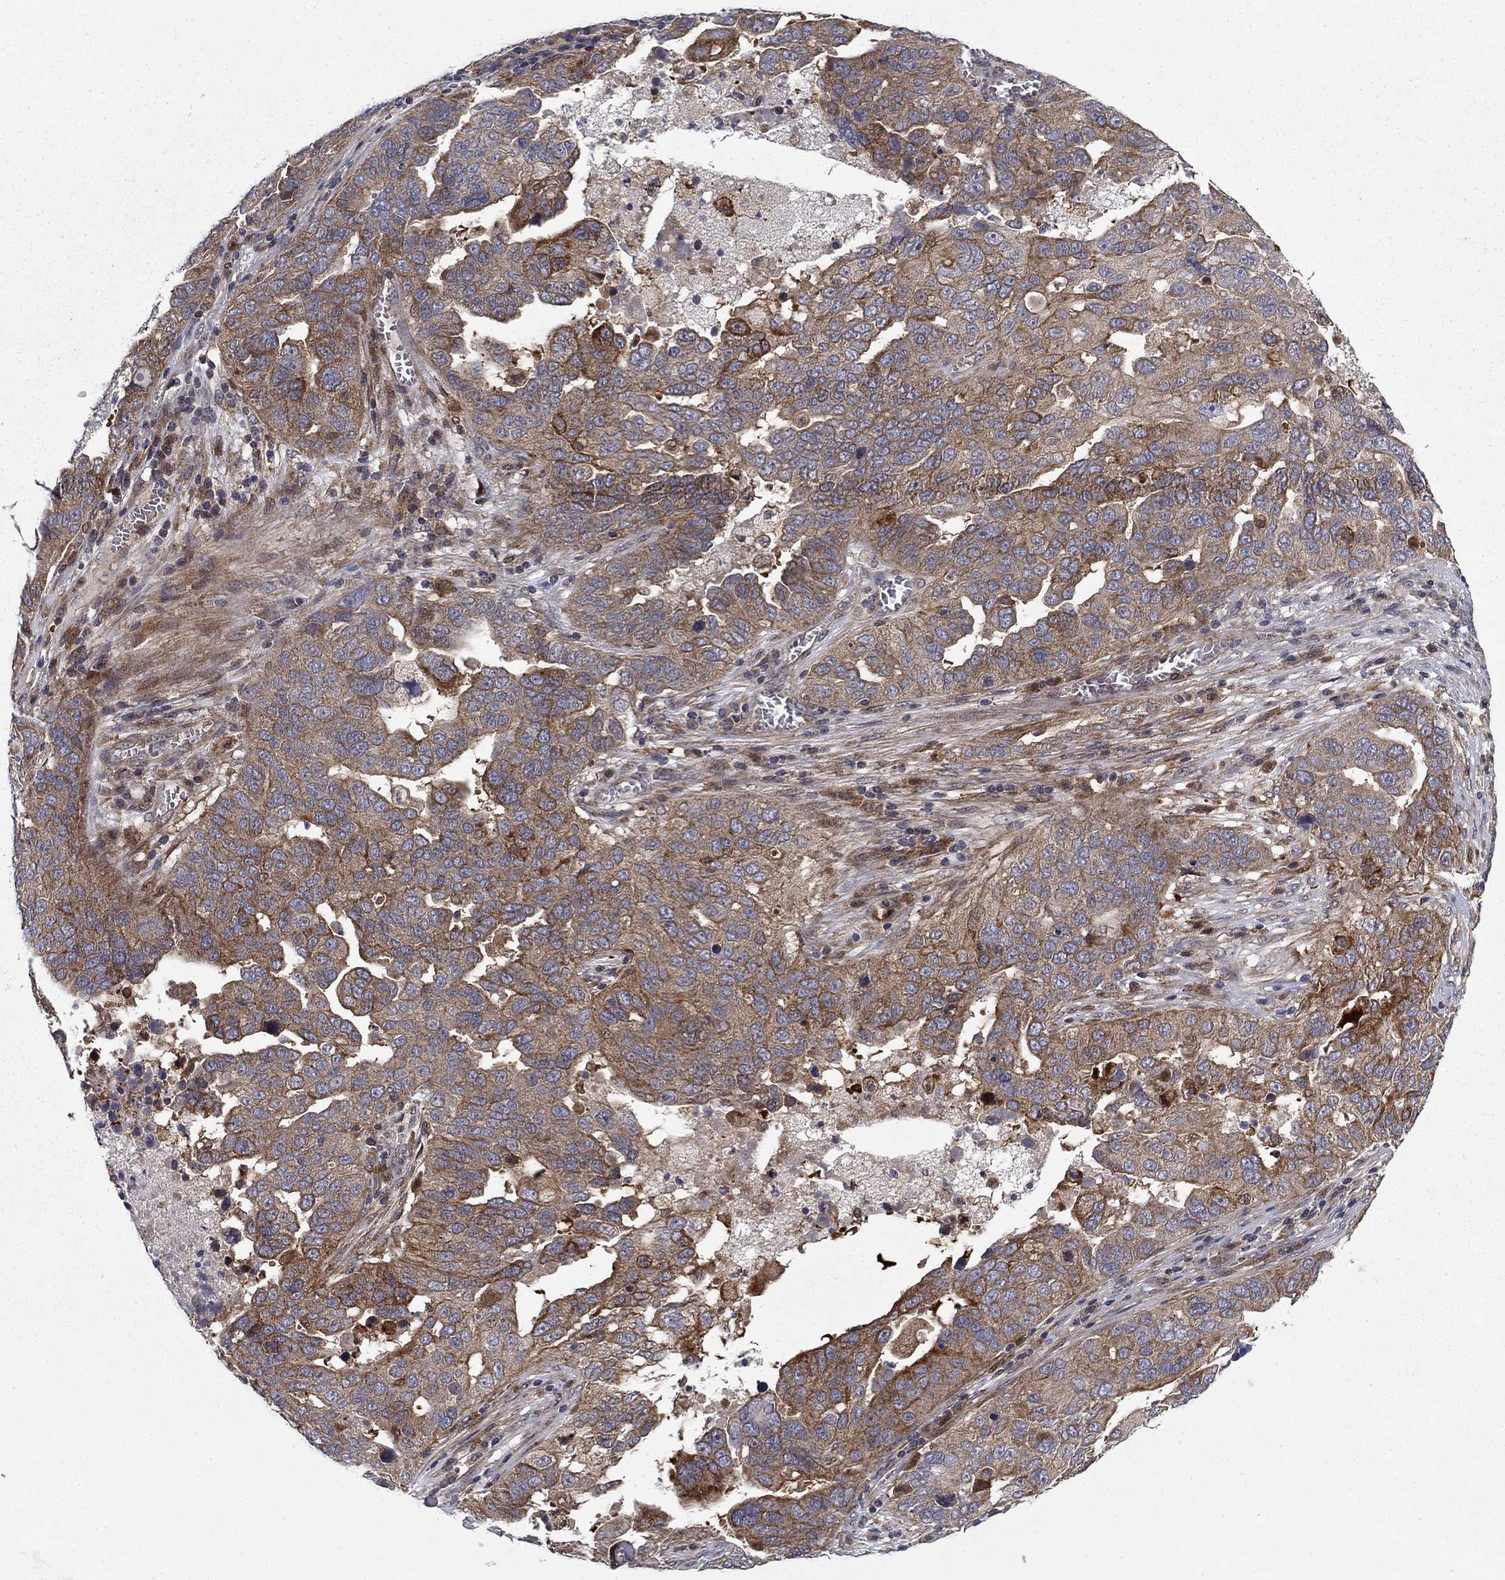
{"staining": {"intensity": "moderate", "quantity": "25%-75%", "location": "cytoplasmic/membranous"}, "tissue": "ovarian cancer", "cell_type": "Tumor cells", "image_type": "cancer", "snomed": [{"axis": "morphology", "description": "Carcinoma, endometroid"}, {"axis": "topography", "description": "Soft tissue"}, {"axis": "topography", "description": "Ovary"}], "caption": "Protein analysis of ovarian endometroid carcinoma tissue displays moderate cytoplasmic/membranous expression in about 25%-75% of tumor cells.", "gene": "HDAC4", "patient": {"sex": "female", "age": 52}}